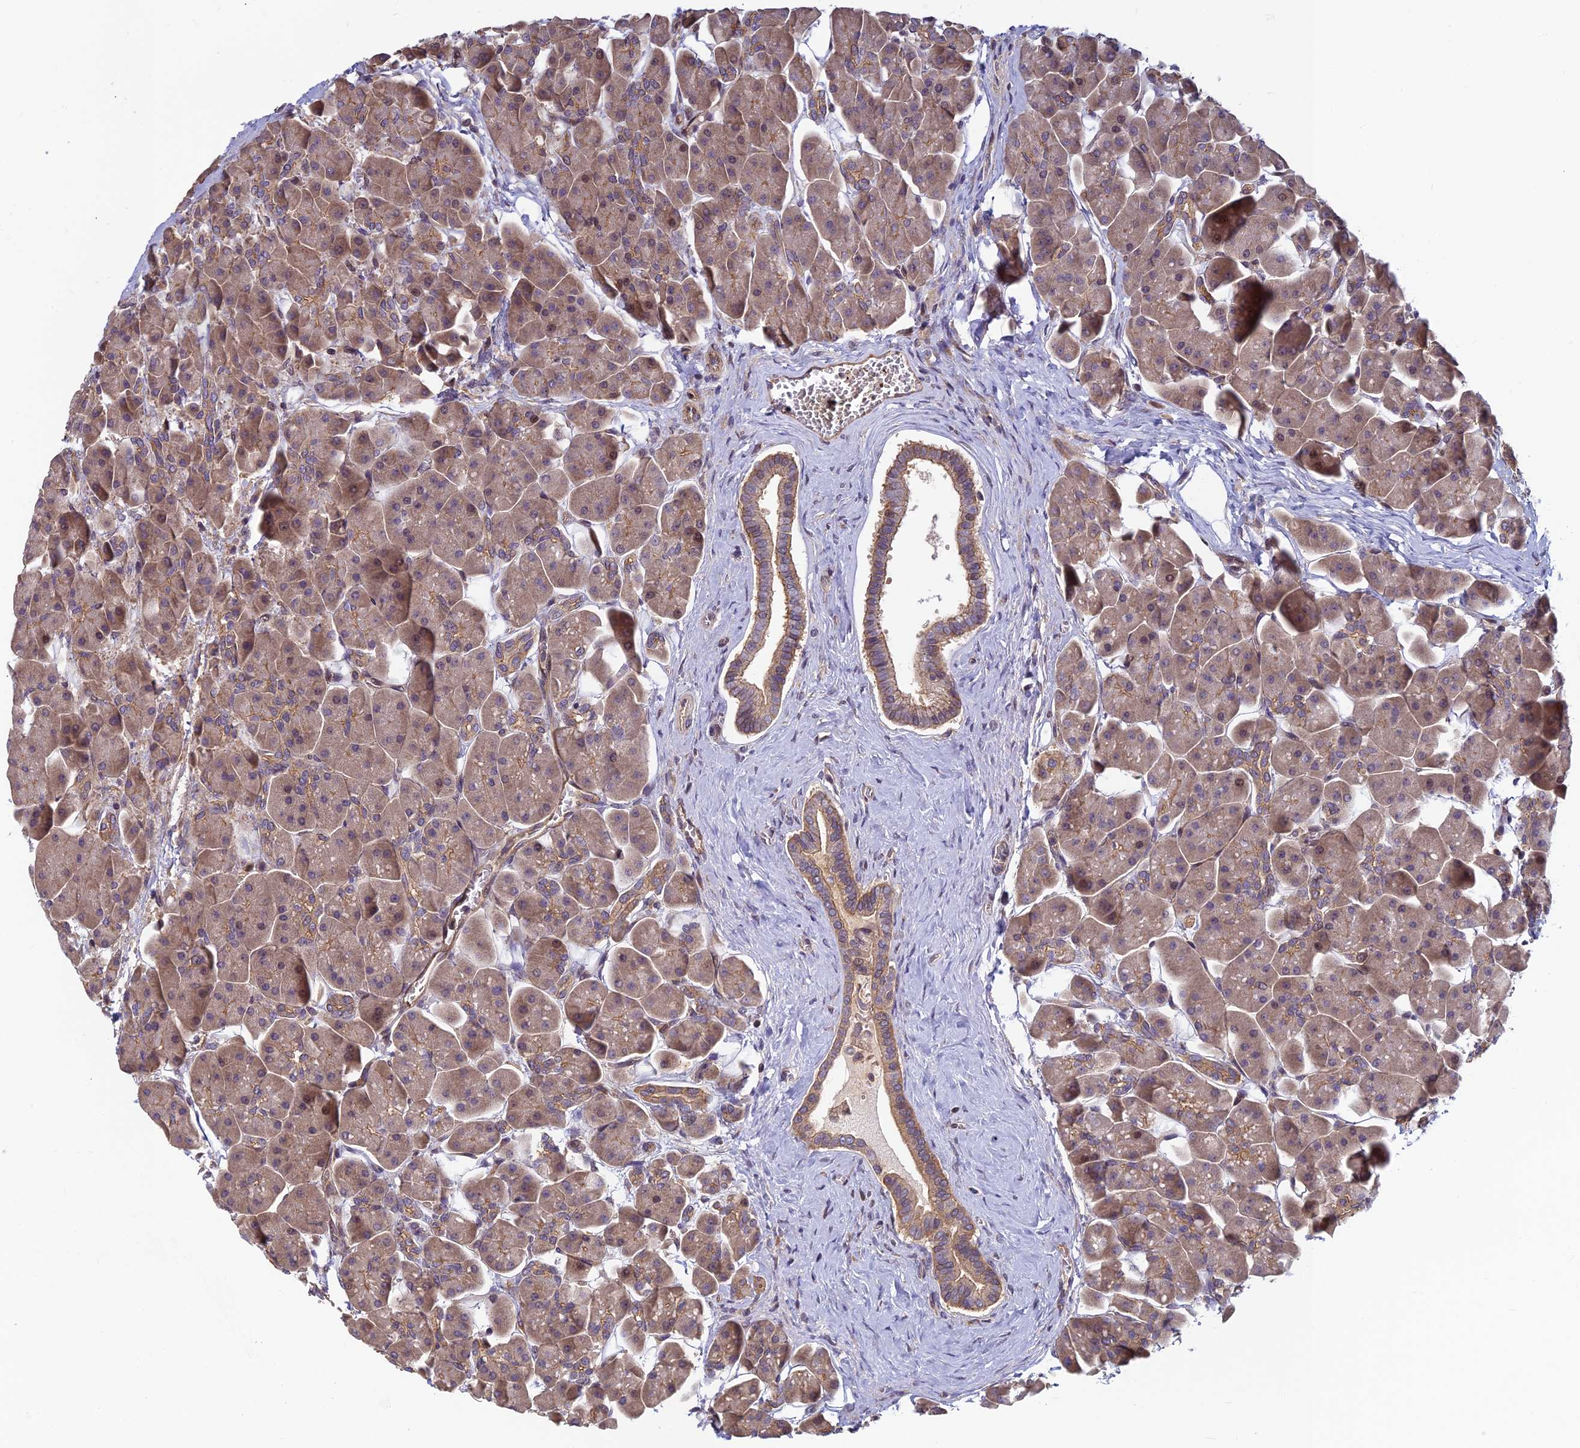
{"staining": {"intensity": "moderate", "quantity": "25%-75%", "location": "cytoplasmic/membranous"}, "tissue": "pancreas", "cell_type": "Exocrine glandular cells", "image_type": "normal", "snomed": [{"axis": "morphology", "description": "Normal tissue, NOS"}, {"axis": "topography", "description": "Pancreas"}], "caption": "High-magnification brightfield microscopy of unremarkable pancreas stained with DAB (brown) and counterstained with hematoxylin (blue). exocrine glandular cells exhibit moderate cytoplasmic/membranous staining is identified in approximately25%-75% of cells.", "gene": "PIKFYVE", "patient": {"sex": "male", "age": 66}}